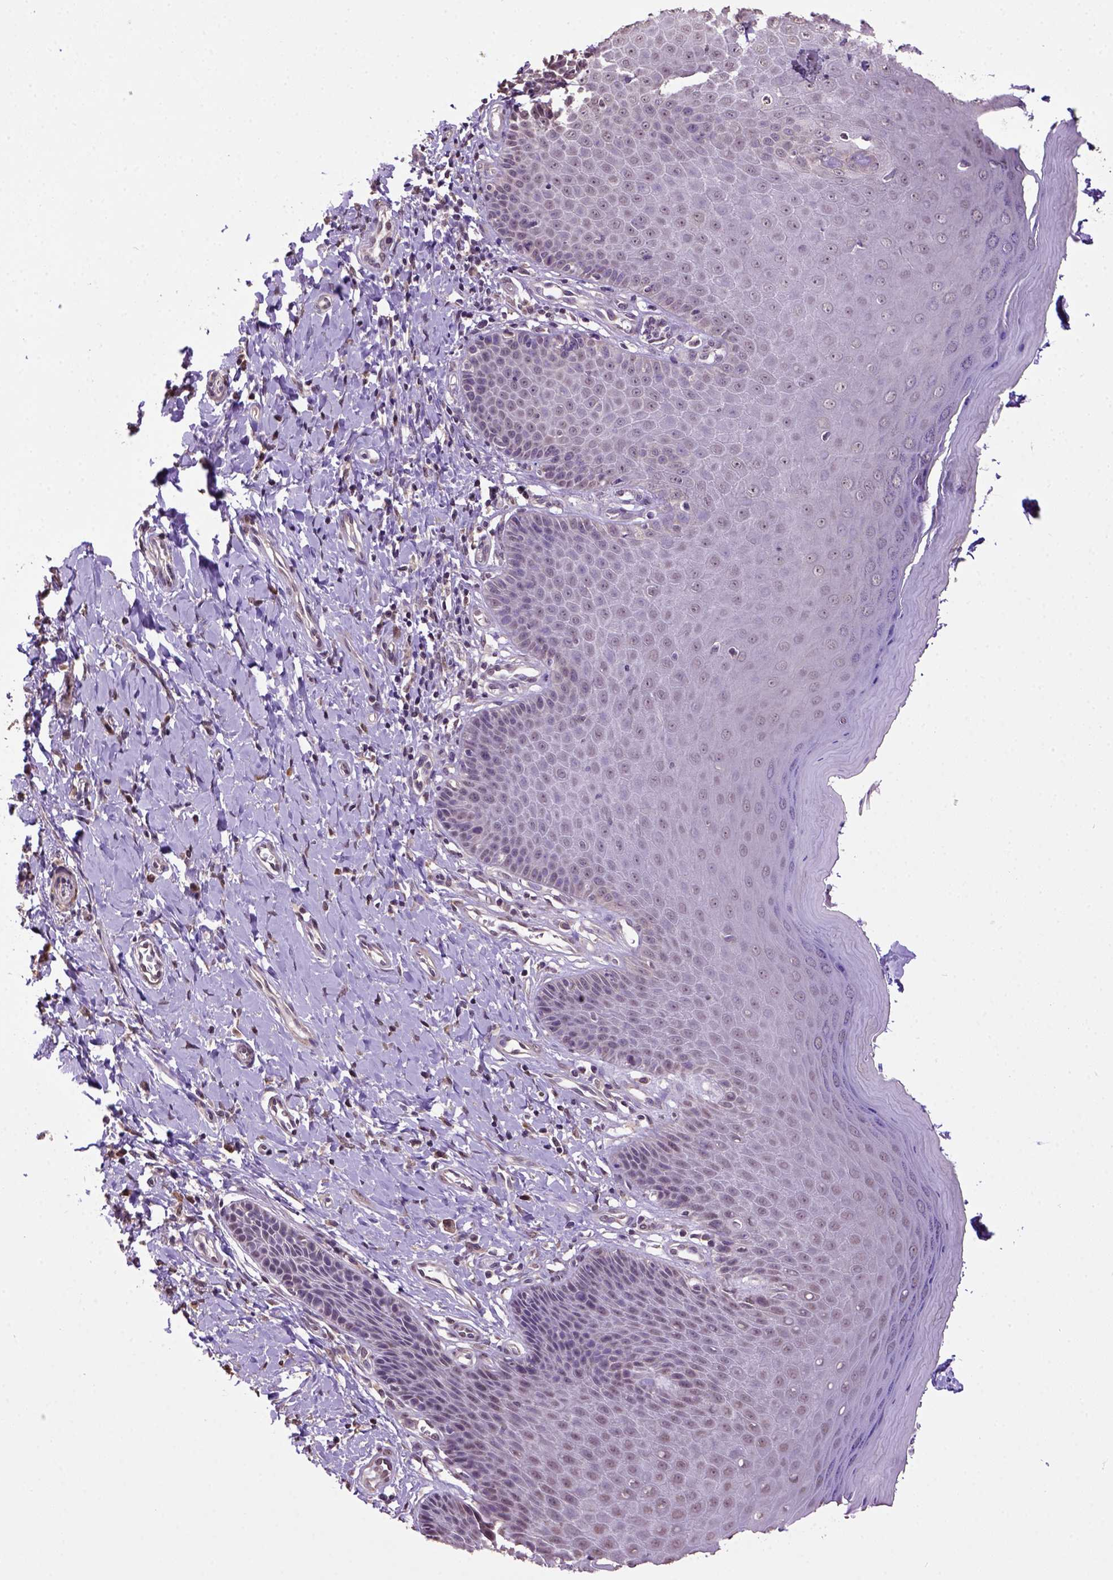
{"staining": {"intensity": "negative", "quantity": "none", "location": "none"}, "tissue": "vagina", "cell_type": "Squamous epithelial cells", "image_type": "normal", "snomed": [{"axis": "morphology", "description": "Normal tissue, NOS"}, {"axis": "topography", "description": "Vagina"}], "caption": "High power microscopy micrograph of an IHC image of unremarkable vagina, revealing no significant expression in squamous epithelial cells. (Stains: DAB (3,3'-diaminobenzidine) immunohistochemistry with hematoxylin counter stain, Microscopy: brightfield microscopy at high magnification).", "gene": "WDR17", "patient": {"sex": "female", "age": 83}}